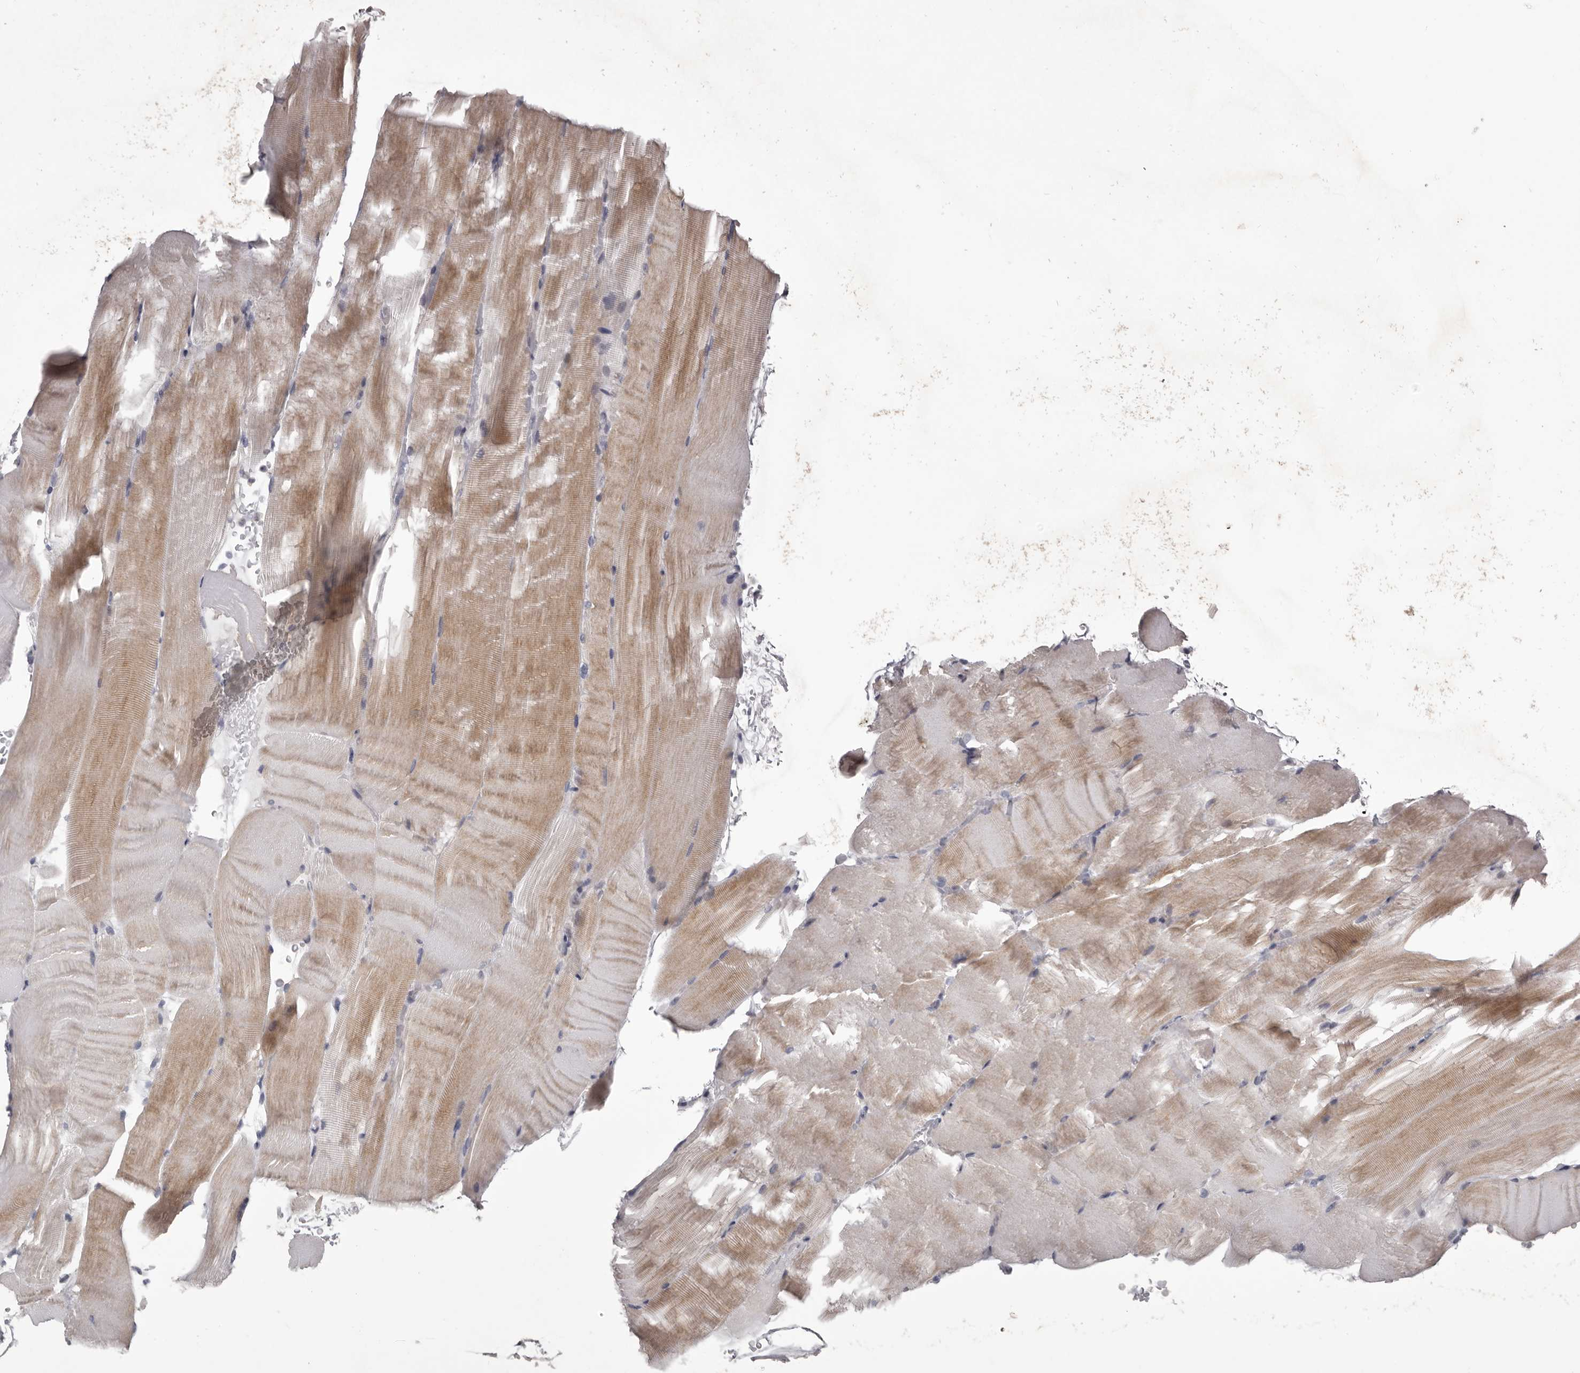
{"staining": {"intensity": "weak", "quantity": "25%-75%", "location": "cytoplasmic/membranous"}, "tissue": "skeletal muscle", "cell_type": "Myocytes", "image_type": "normal", "snomed": [{"axis": "morphology", "description": "Normal tissue, NOS"}, {"axis": "topography", "description": "Skeletal muscle"}, {"axis": "topography", "description": "Parathyroid gland"}], "caption": "A brown stain highlights weak cytoplasmic/membranous expression of a protein in myocytes of unremarkable human skeletal muscle.", "gene": "LPAR6", "patient": {"sex": "female", "age": 37}}